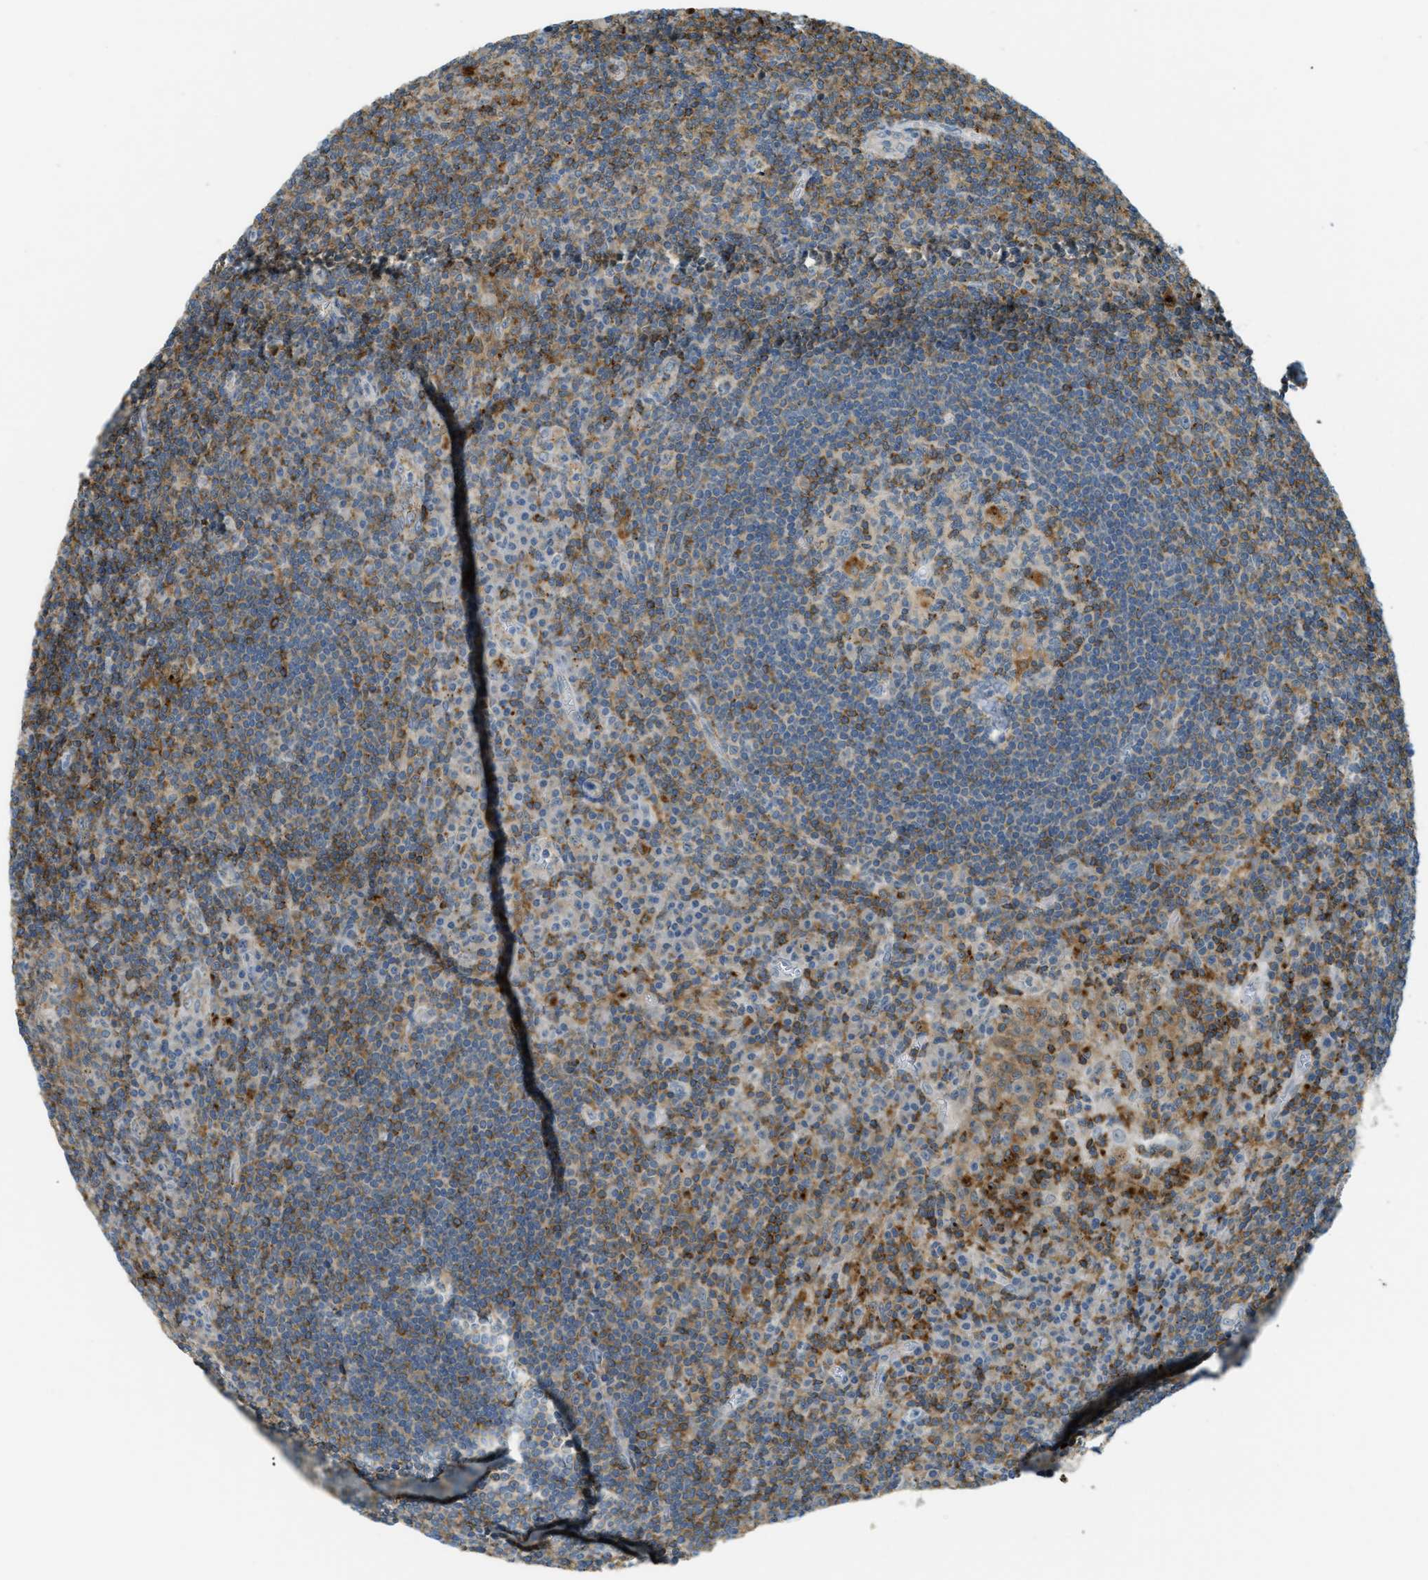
{"staining": {"intensity": "moderate", "quantity": "<25%", "location": "cytoplasmic/membranous"}, "tissue": "tonsil", "cell_type": "Germinal center cells", "image_type": "normal", "snomed": [{"axis": "morphology", "description": "Normal tissue, NOS"}, {"axis": "topography", "description": "Tonsil"}], "caption": "Unremarkable tonsil was stained to show a protein in brown. There is low levels of moderate cytoplasmic/membranous positivity in about <25% of germinal center cells. (brown staining indicates protein expression, while blue staining denotes nuclei).", "gene": "PLBD2", "patient": {"sex": "male", "age": 37}}